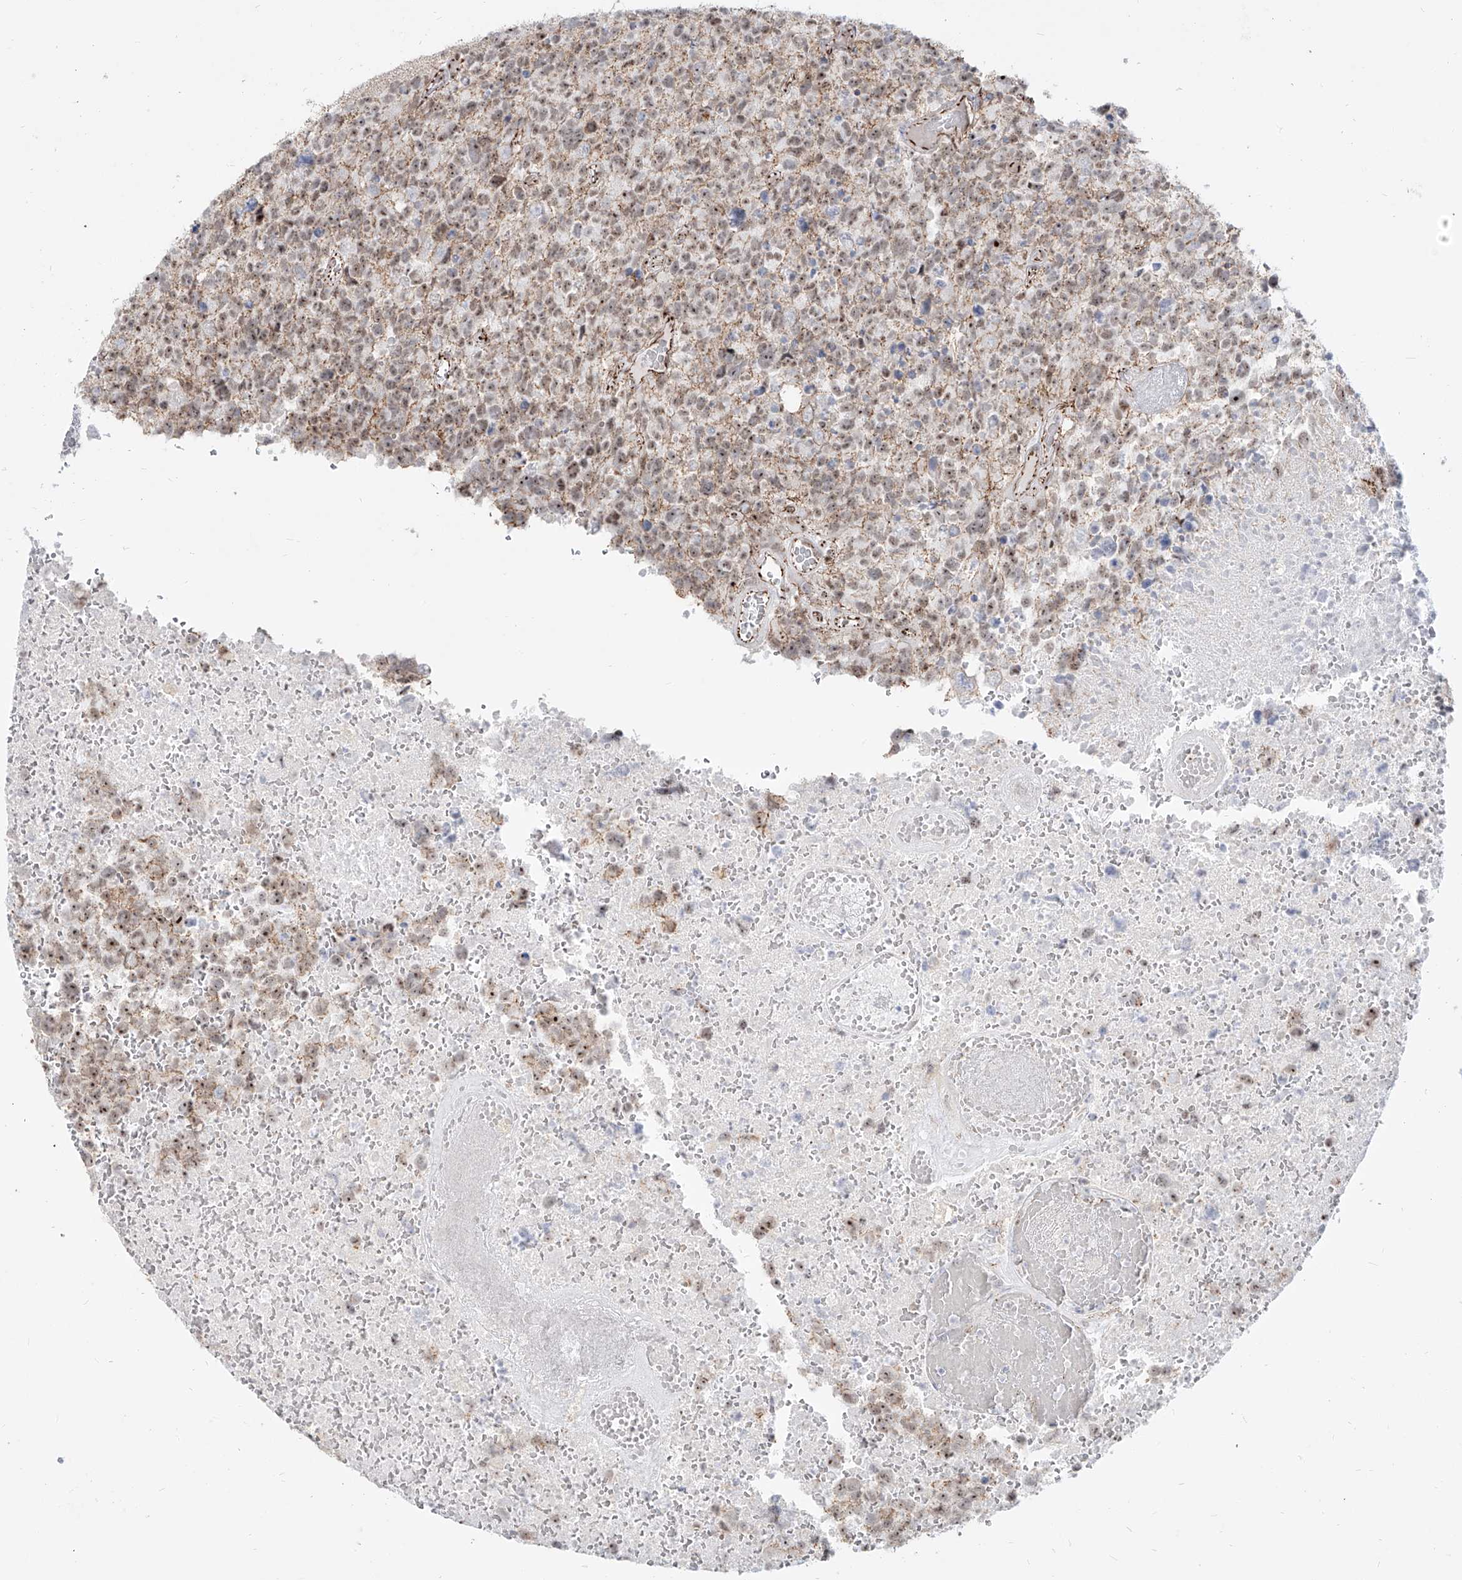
{"staining": {"intensity": "weak", "quantity": "25%-75%", "location": "cytoplasmic/membranous,nuclear"}, "tissue": "glioma", "cell_type": "Tumor cells", "image_type": "cancer", "snomed": [{"axis": "morphology", "description": "Glioma, malignant, High grade"}, {"axis": "topography", "description": "Brain"}], "caption": "High-grade glioma (malignant) was stained to show a protein in brown. There is low levels of weak cytoplasmic/membranous and nuclear expression in about 25%-75% of tumor cells.", "gene": "ZNF710", "patient": {"sex": "male", "age": 69}}